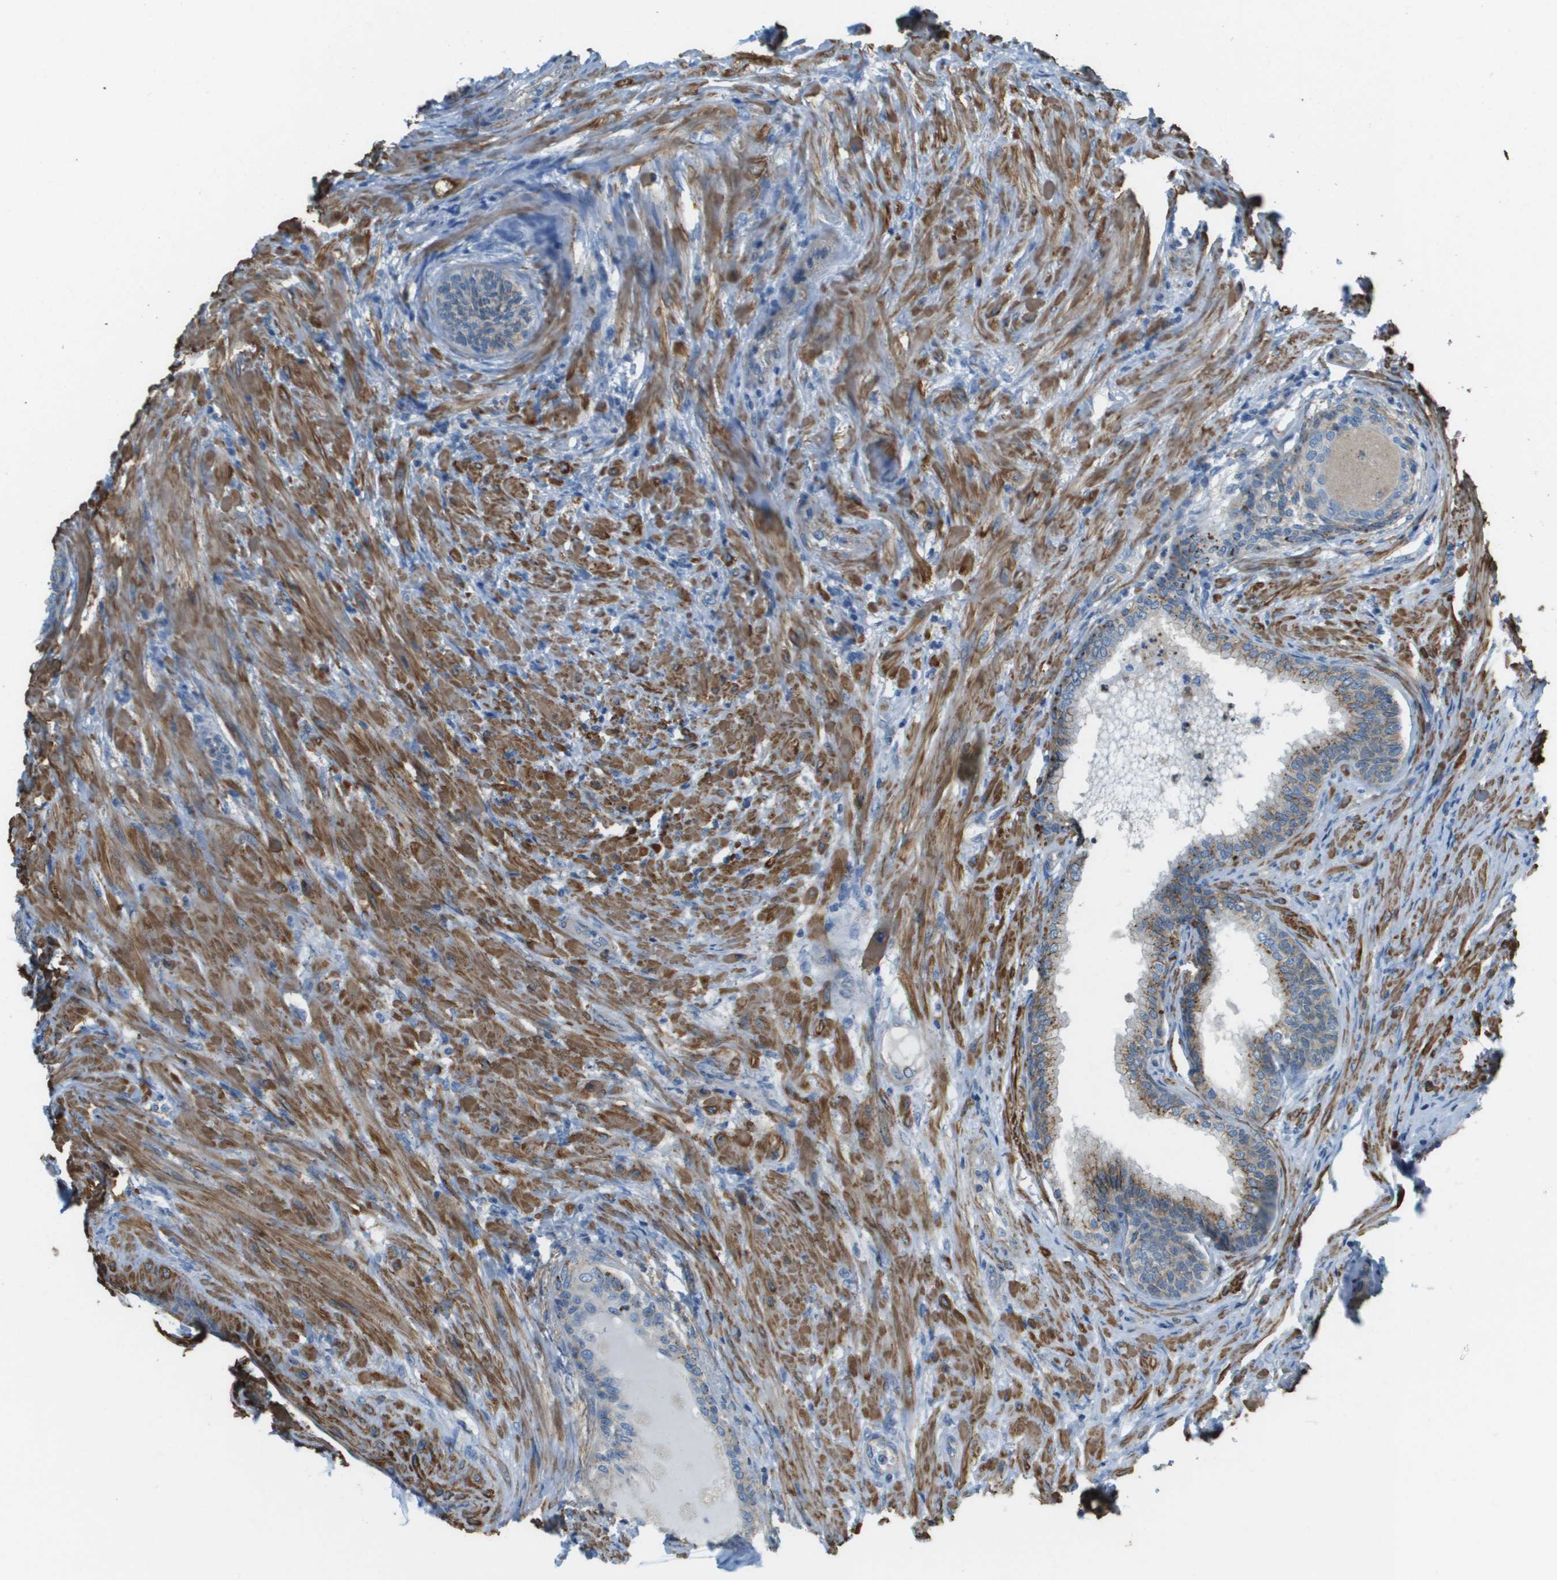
{"staining": {"intensity": "weak", "quantity": "25%-75%", "location": "cytoplasmic/membranous"}, "tissue": "prostate", "cell_type": "Glandular cells", "image_type": "normal", "snomed": [{"axis": "morphology", "description": "Normal tissue, NOS"}, {"axis": "topography", "description": "Prostate"}], "caption": "Glandular cells exhibit weak cytoplasmic/membranous positivity in approximately 25%-75% of cells in unremarkable prostate. The protein of interest is stained brown, and the nuclei are stained in blue (DAB IHC with brightfield microscopy, high magnification).", "gene": "MYH11", "patient": {"sex": "male", "age": 76}}